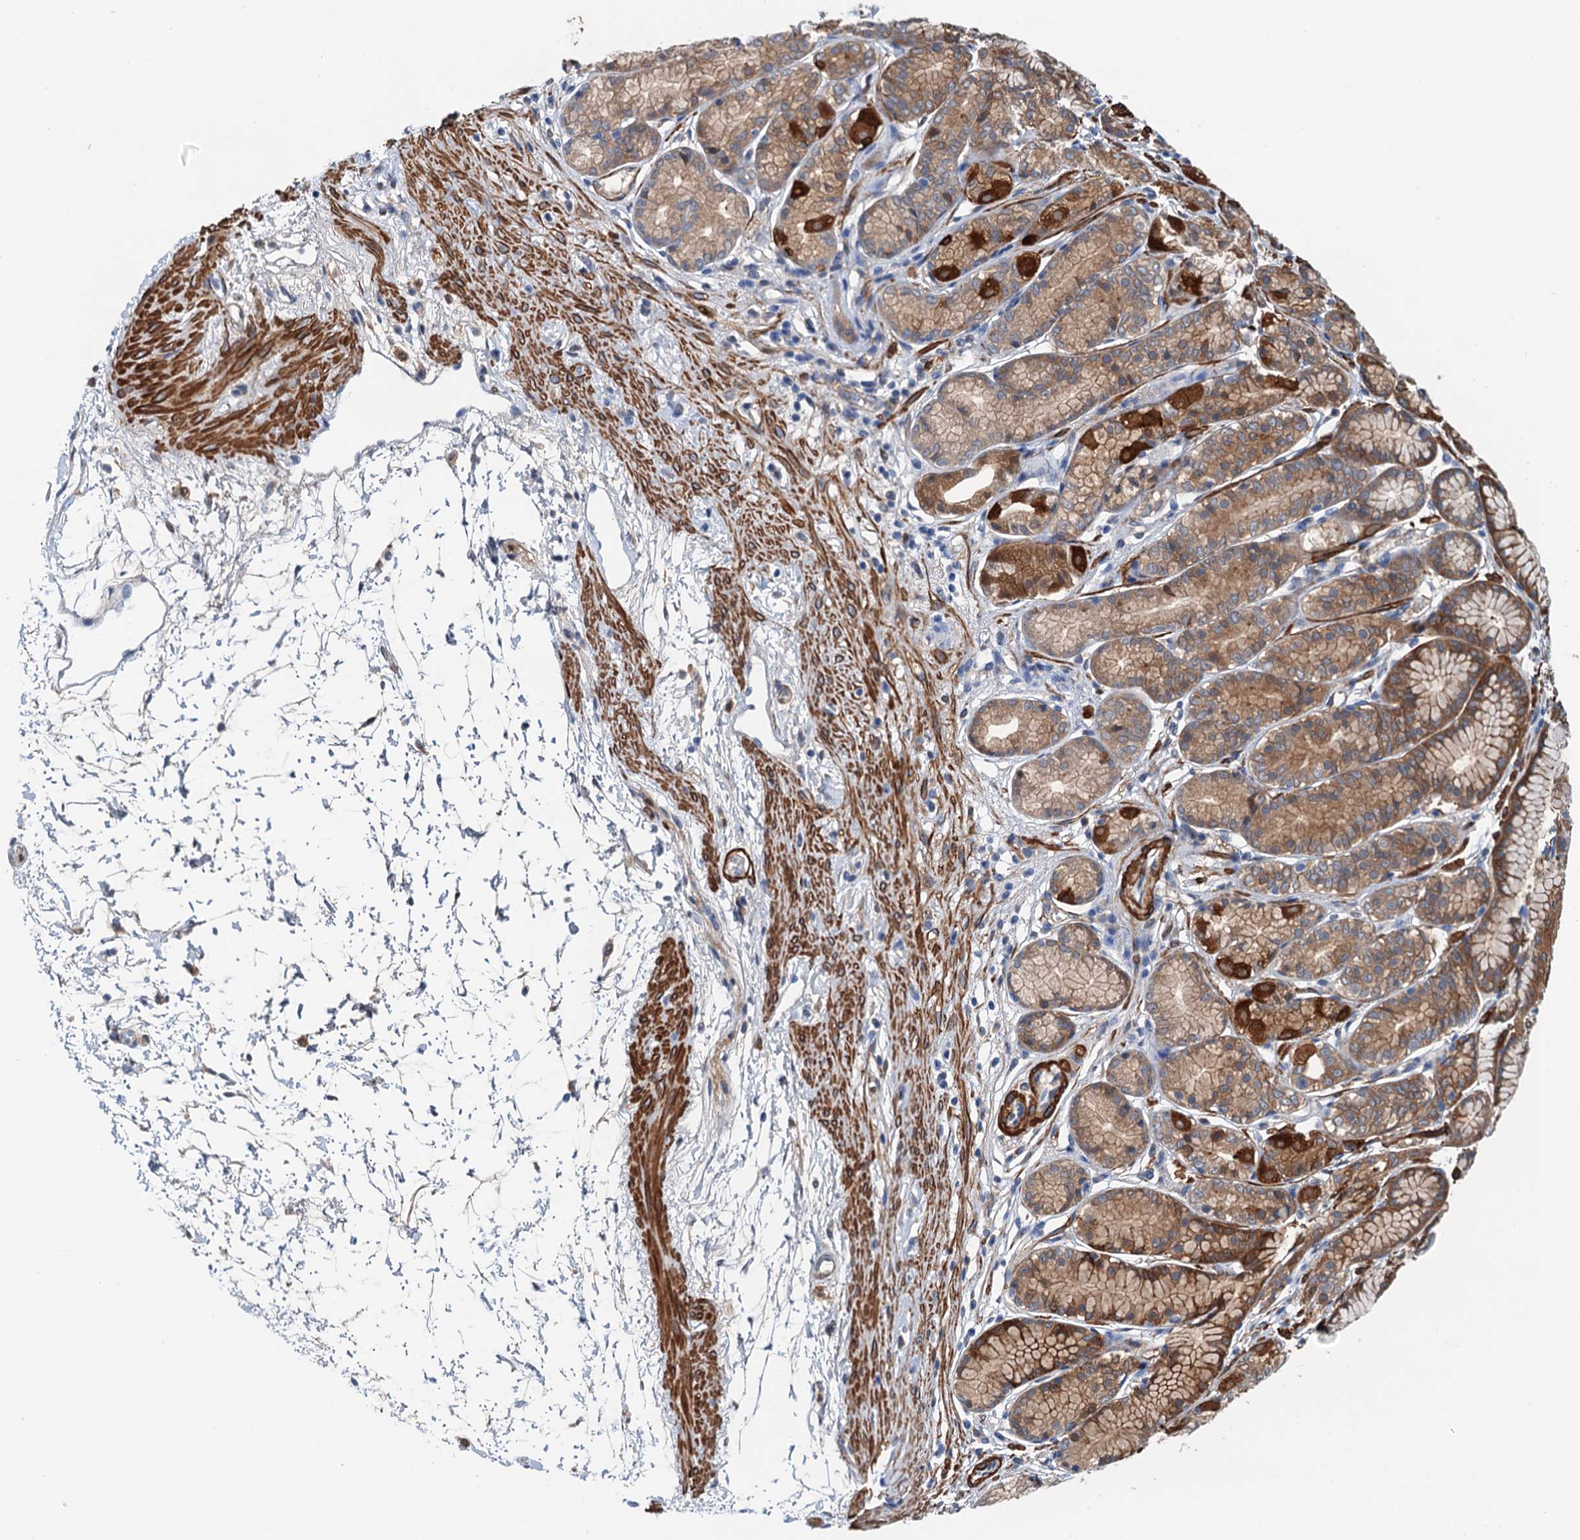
{"staining": {"intensity": "strong", "quantity": "25%-75%", "location": "cytoplasmic/membranous"}, "tissue": "stomach", "cell_type": "Glandular cells", "image_type": "normal", "snomed": [{"axis": "morphology", "description": "Normal tissue, NOS"}, {"axis": "morphology", "description": "Adenocarcinoma, NOS"}, {"axis": "morphology", "description": "Adenocarcinoma, High grade"}, {"axis": "topography", "description": "Stomach, upper"}, {"axis": "topography", "description": "Stomach"}], "caption": "Immunohistochemistry image of benign stomach stained for a protein (brown), which reveals high levels of strong cytoplasmic/membranous expression in about 25%-75% of glandular cells.", "gene": "CSTPP1", "patient": {"sex": "female", "age": 65}}